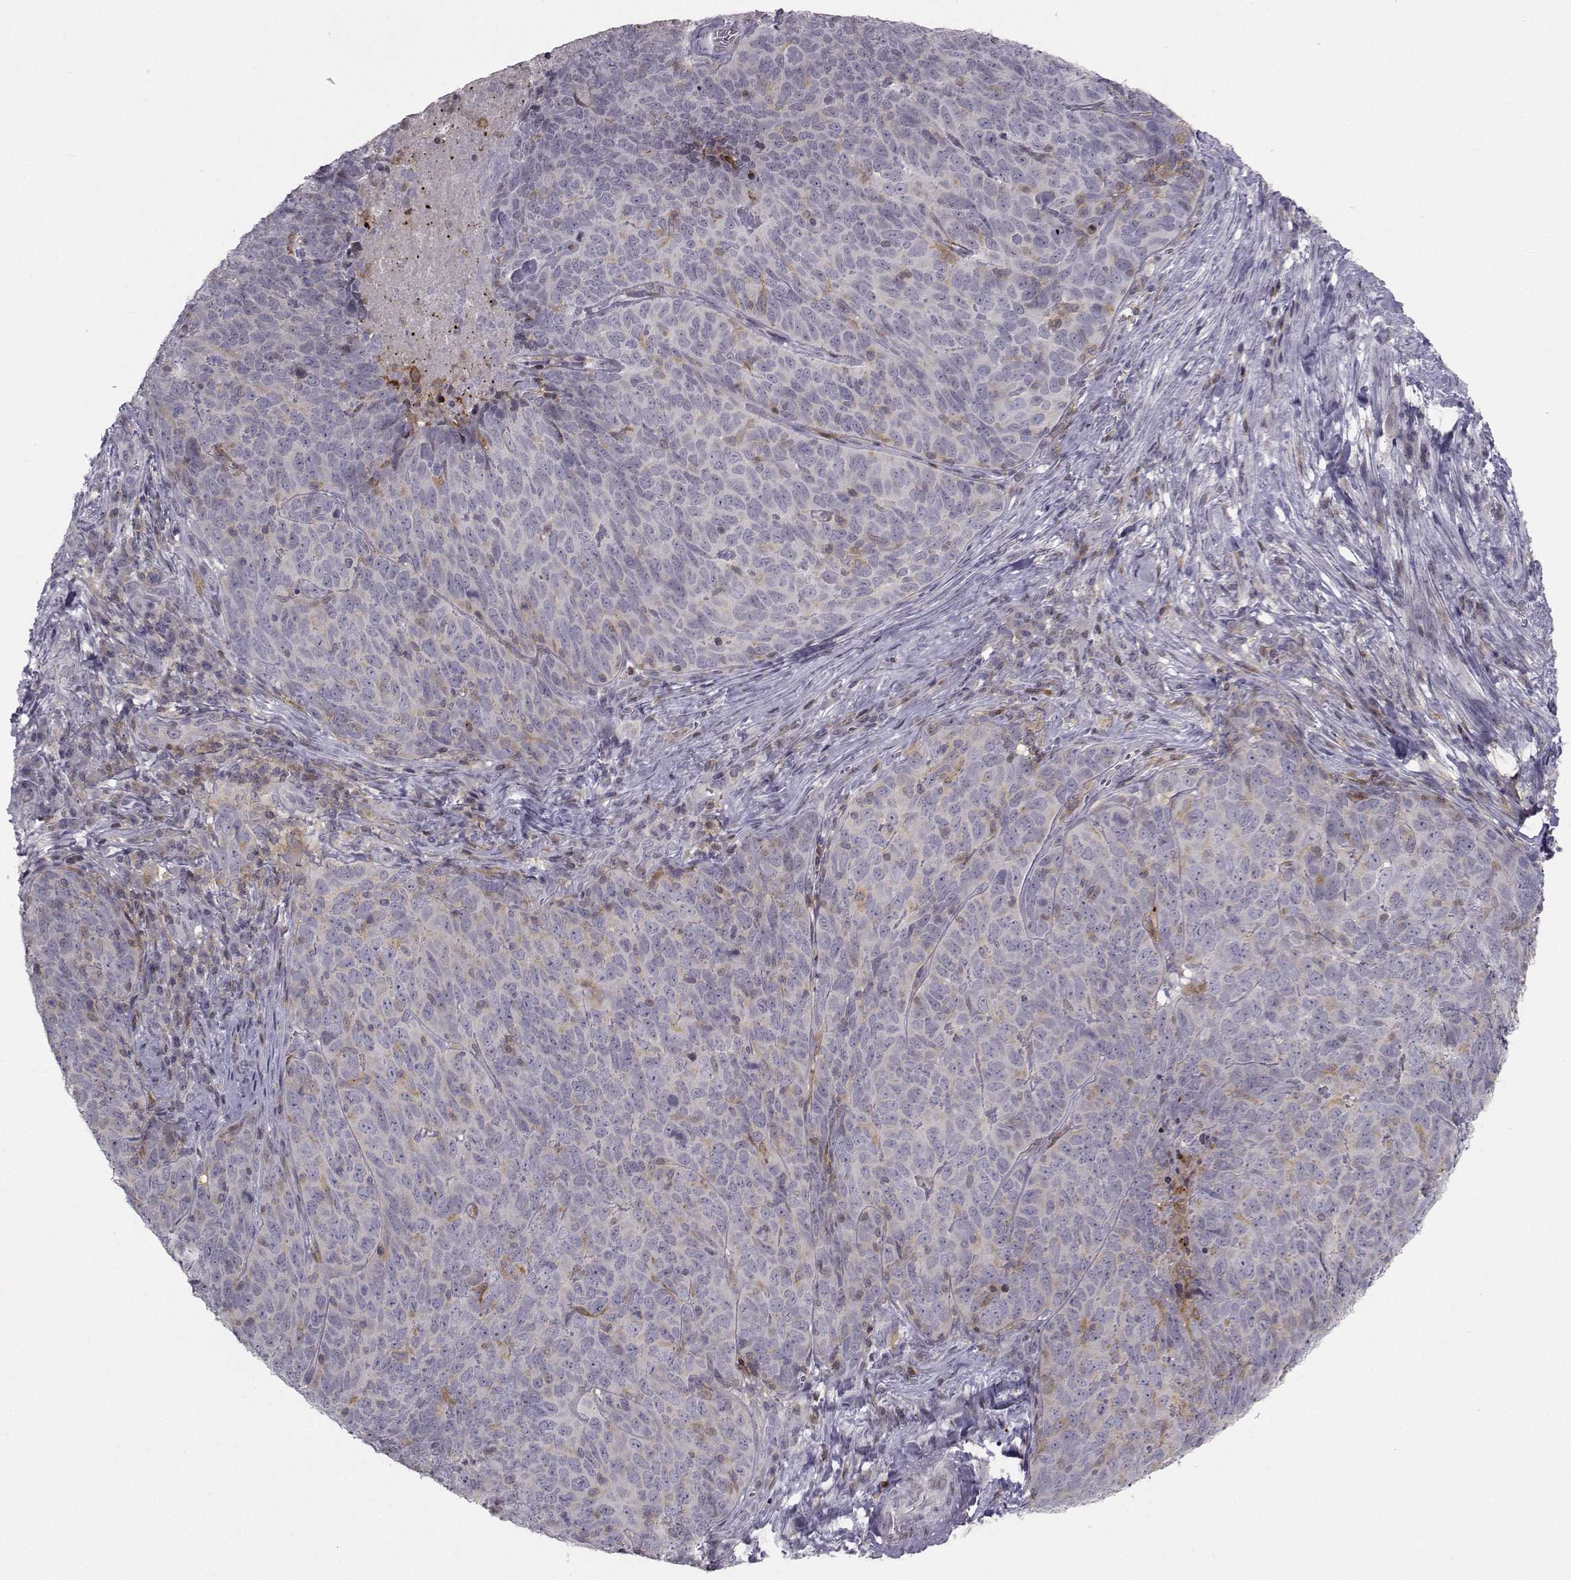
{"staining": {"intensity": "negative", "quantity": "none", "location": "none"}, "tissue": "skin cancer", "cell_type": "Tumor cells", "image_type": "cancer", "snomed": [{"axis": "morphology", "description": "Squamous cell carcinoma, NOS"}, {"axis": "topography", "description": "Skin"}, {"axis": "topography", "description": "Anal"}], "caption": "Immunohistochemistry (IHC) of human skin cancer shows no staining in tumor cells.", "gene": "PCP4L1", "patient": {"sex": "female", "age": 51}}